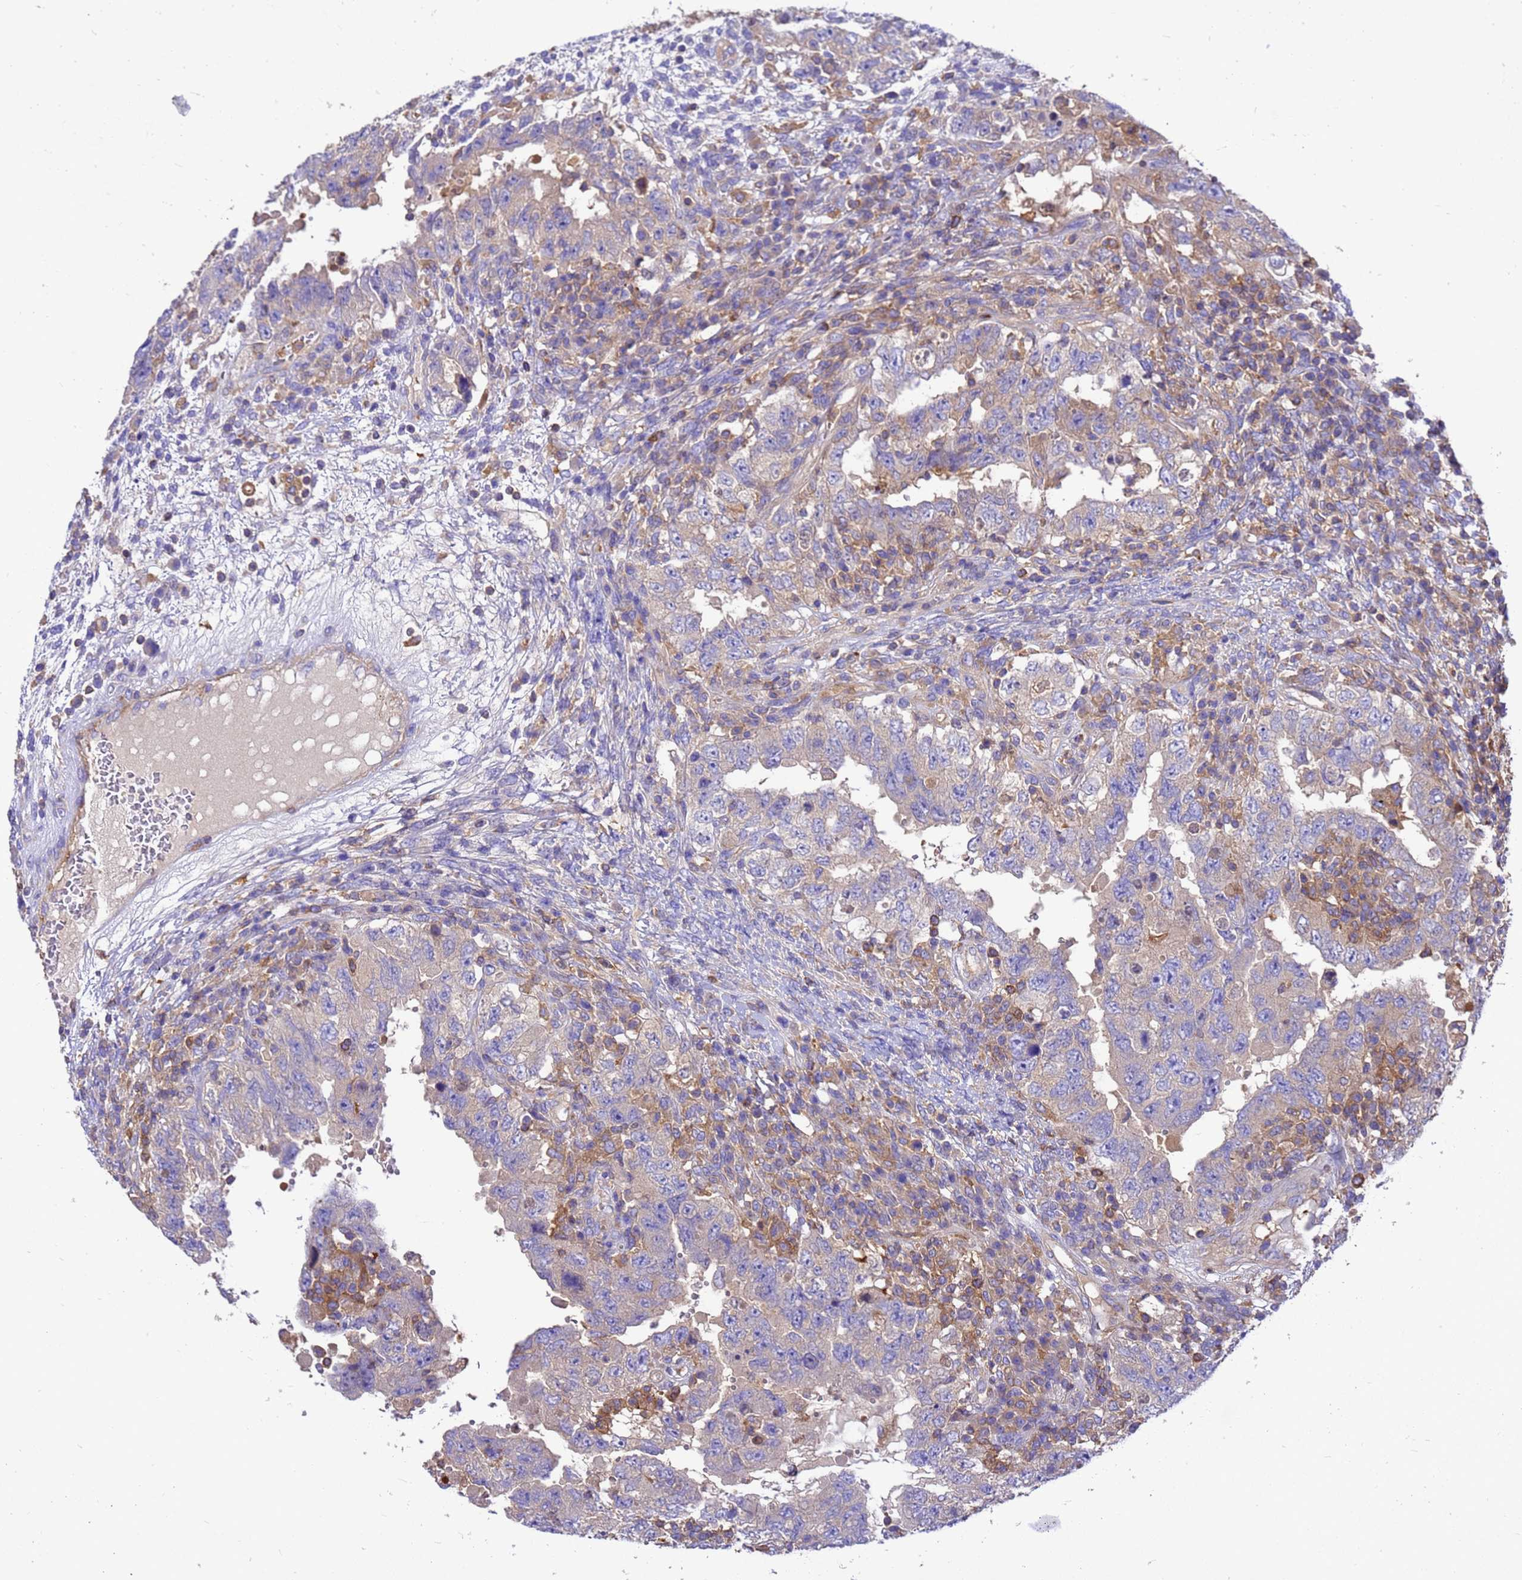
{"staining": {"intensity": "negative", "quantity": "none", "location": "none"}, "tissue": "testis cancer", "cell_type": "Tumor cells", "image_type": "cancer", "snomed": [{"axis": "morphology", "description": "Carcinoma, Embryonal, NOS"}, {"axis": "topography", "description": "Testis"}], "caption": "This is a photomicrograph of IHC staining of testis cancer, which shows no staining in tumor cells.", "gene": "ZNF235", "patient": {"sex": "male", "age": 26}}